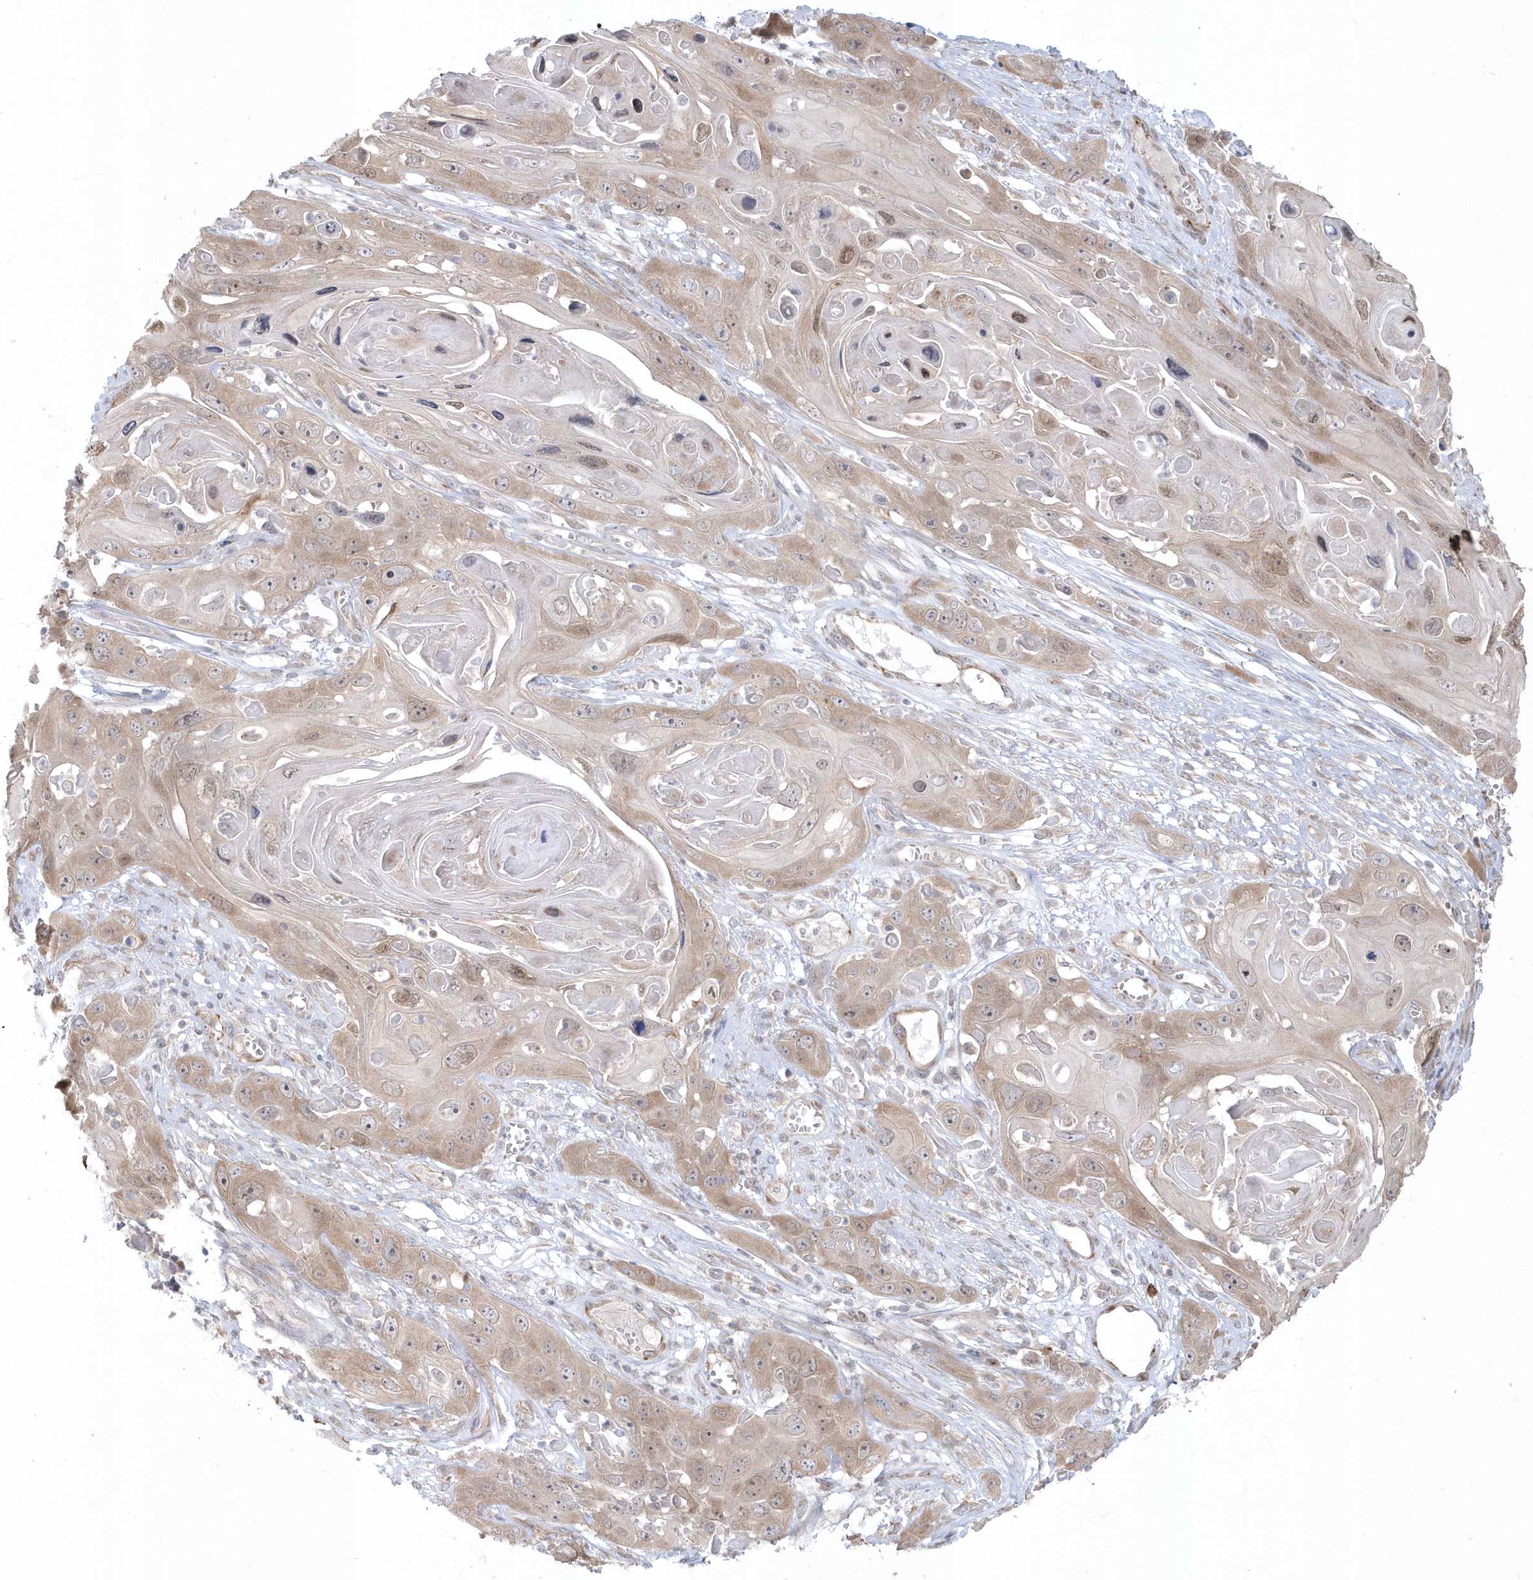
{"staining": {"intensity": "weak", "quantity": ">75%", "location": "cytoplasmic/membranous,nuclear"}, "tissue": "skin cancer", "cell_type": "Tumor cells", "image_type": "cancer", "snomed": [{"axis": "morphology", "description": "Squamous cell carcinoma, NOS"}, {"axis": "topography", "description": "Skin"}], "caption": "Weak cytoplasmic/membranous and nuclear staining for a protein is present in approximately >75% of tumor cells of skin cancer (squamous cell carcinoma) using immunohistochemistry (IHC).", "gene": "DHX57", "patient": {"sex": "male", "age": 55}}